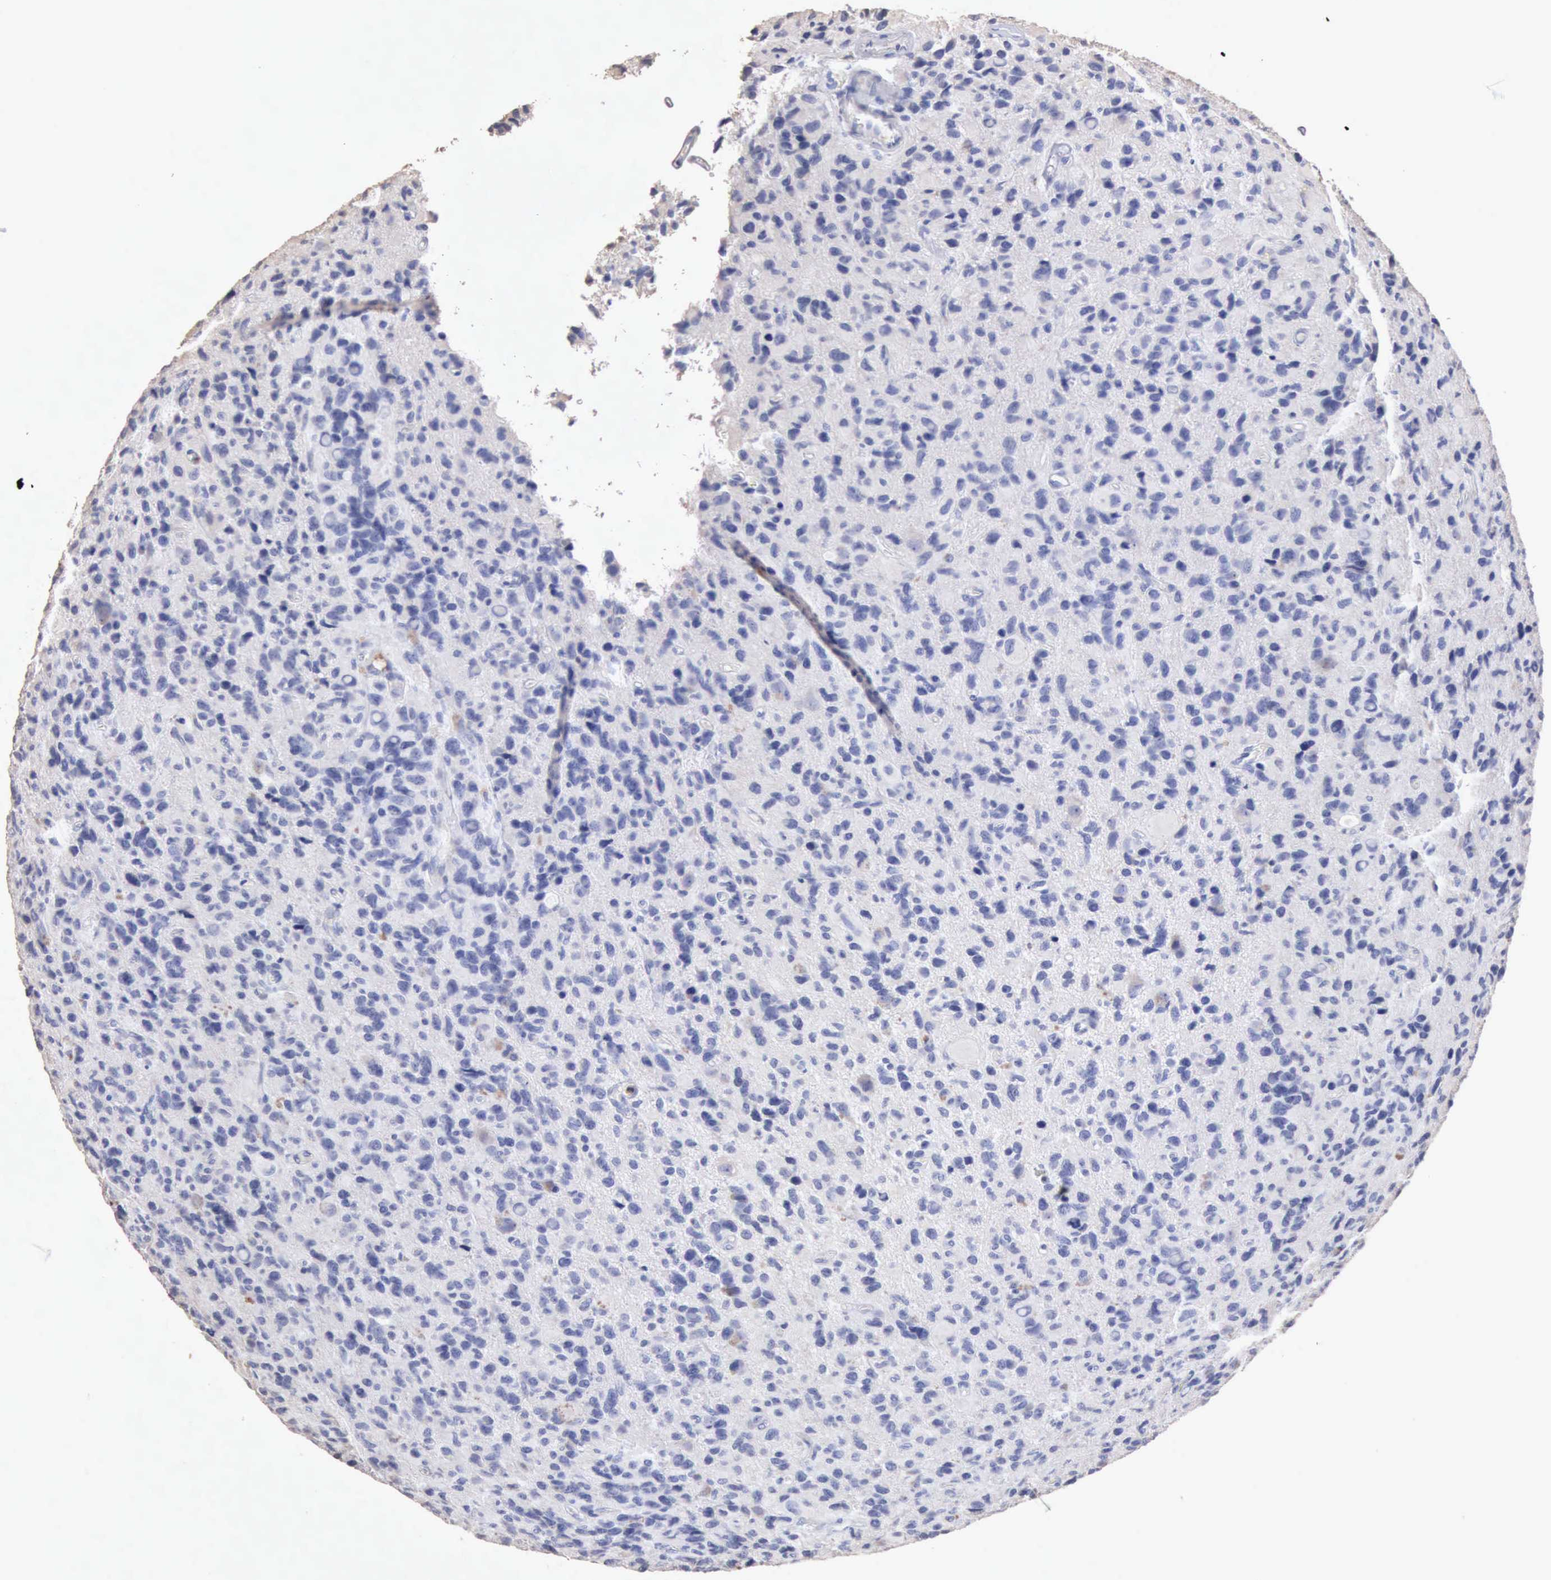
{"staining": {"intensity": "negative", "quantity": "none", "location": "none"}, "tissue": "glioma", "cell_type": "Tumor cells", "image_type": "cancer", "snomed": [{"axis": "morphology", "description": "Glioma, malignant, High grade"}, {"axis": "topography", "description": "Brain"}], "caption": "DAB (3,3'-diaminobenzidine) immunohistochemical staining of malignant high-grade glioma exhibits no significant expression in tumor cells.", "gene": "KRT6B", "patient": {"sex": "male", "age": 77}}